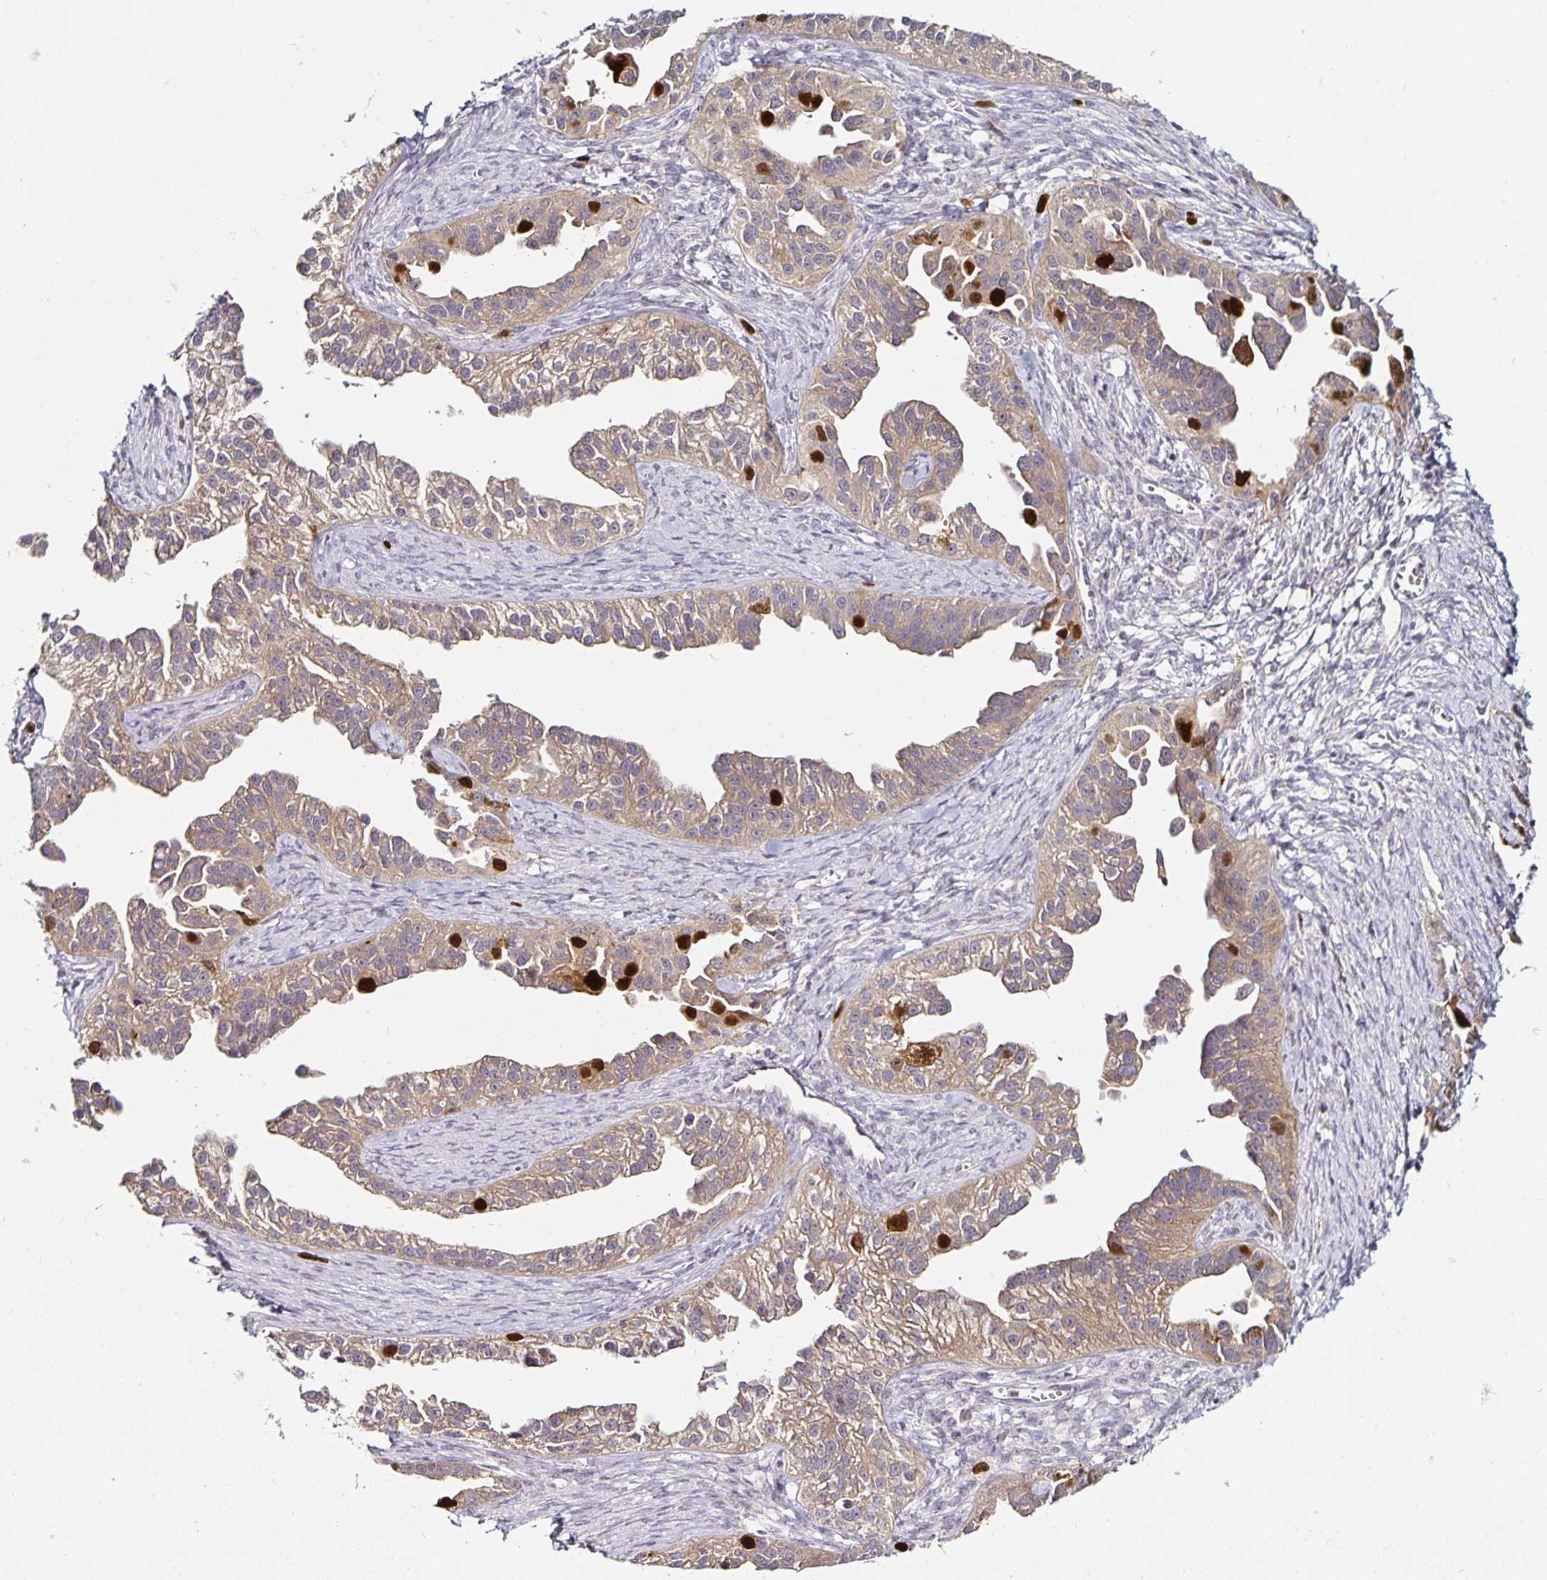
{"staining": {"intensity": "moderate", "quantity": "25%-75%", "location": "cytoplasmic/membranous"}, "tissue": "ovarian cancer", "cell_type": "Tumor cells", "image_type": "cancer", "snomed": [{"axis": "morphology", "description": "Cystadenocarcinoma, serous, NOS"}, {"axis": "topography", "description": "Ovary"}], "caption": "Protein staining by IHC reveals moderate cytoplasmic/membranous expression in about 25%-75% of tumor cells in ovarian cancer.", "gene": "ANLN", "patient": {"sex": "female", "age": 75}}